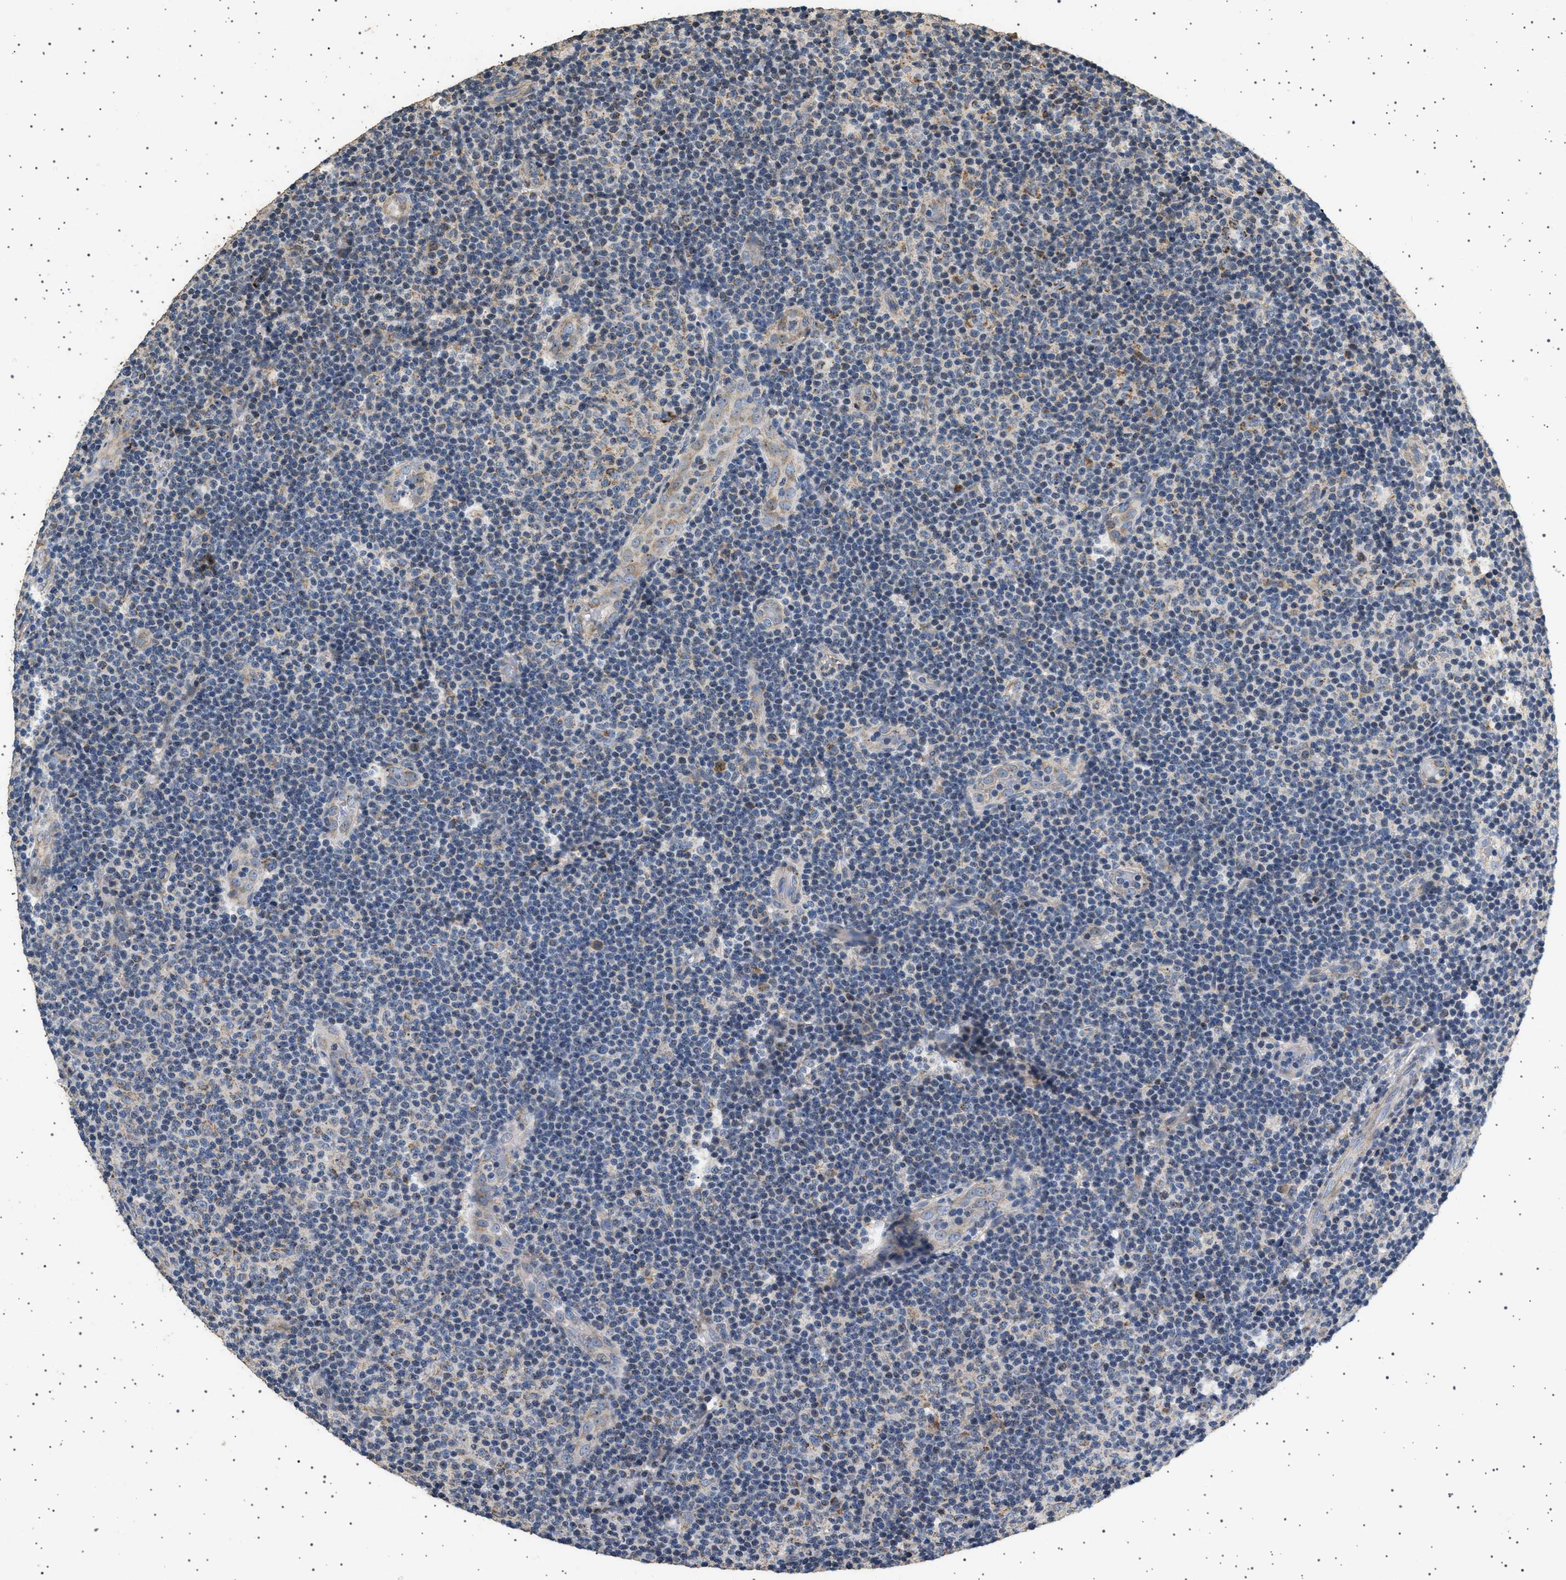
{"staining": {"intensity": "moderate", "quantity": "<25%", "location": "cytoplasmic/membranous"}, "tissue": "lymphoma", "cell_type": "Tumor cells", "image_type": "cancer", "snomed": [{"axis": "morphology", "description": "Malignant lymphoma, non-Hodgkin's type, Low grade"}, {"axis": "topography", "description": "Lymph node"}], "caption": "Human lymphoma stained with a brown dye displays moderate cytoplasmic/membranous positive positivity in about <25% of tumor cells.", "gene": "KCNA4", "patient": {"sex": "male", "age": 83}}